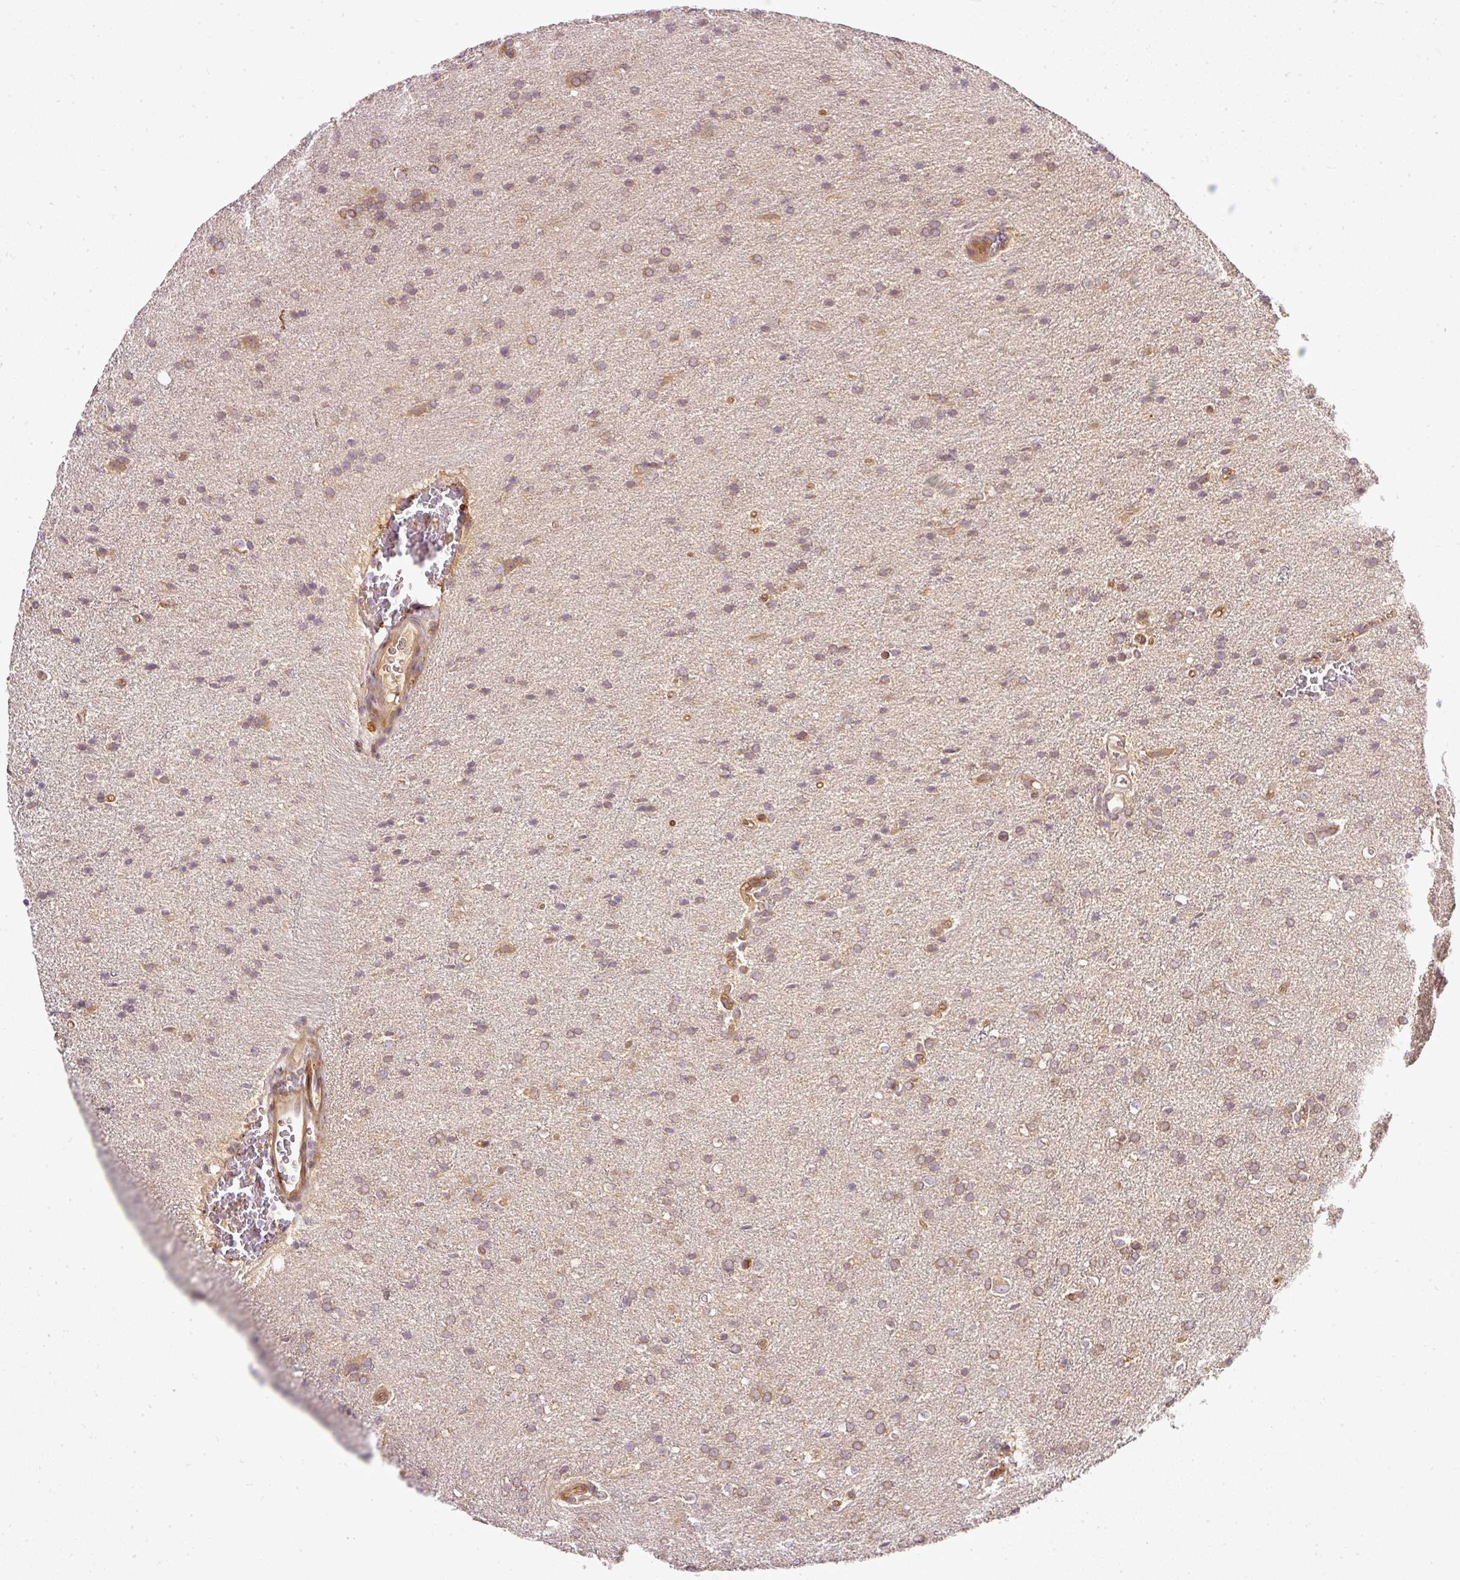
{"staining": {"intensity": "moderate", "quantity": ">75%", "location": "cytoplasmic/membranous"}, "tissue": "glioma", "cell_type": "Tumor cells", "image_type": "cancer", "snomed": [{"axis": "morphology", "description": "Glioma, malignant, Low grade"}, {"axis": "topography", "description": "Brain"}], "caption": "Malignant glioma (low-grade) stained for a protein (brown) shows moderate cytoplasmic/membranous positive positivity in approximately >75% of tumor cells.", "gene": "MIF4GD", "patient": {"sex": "female", "age": 34}}